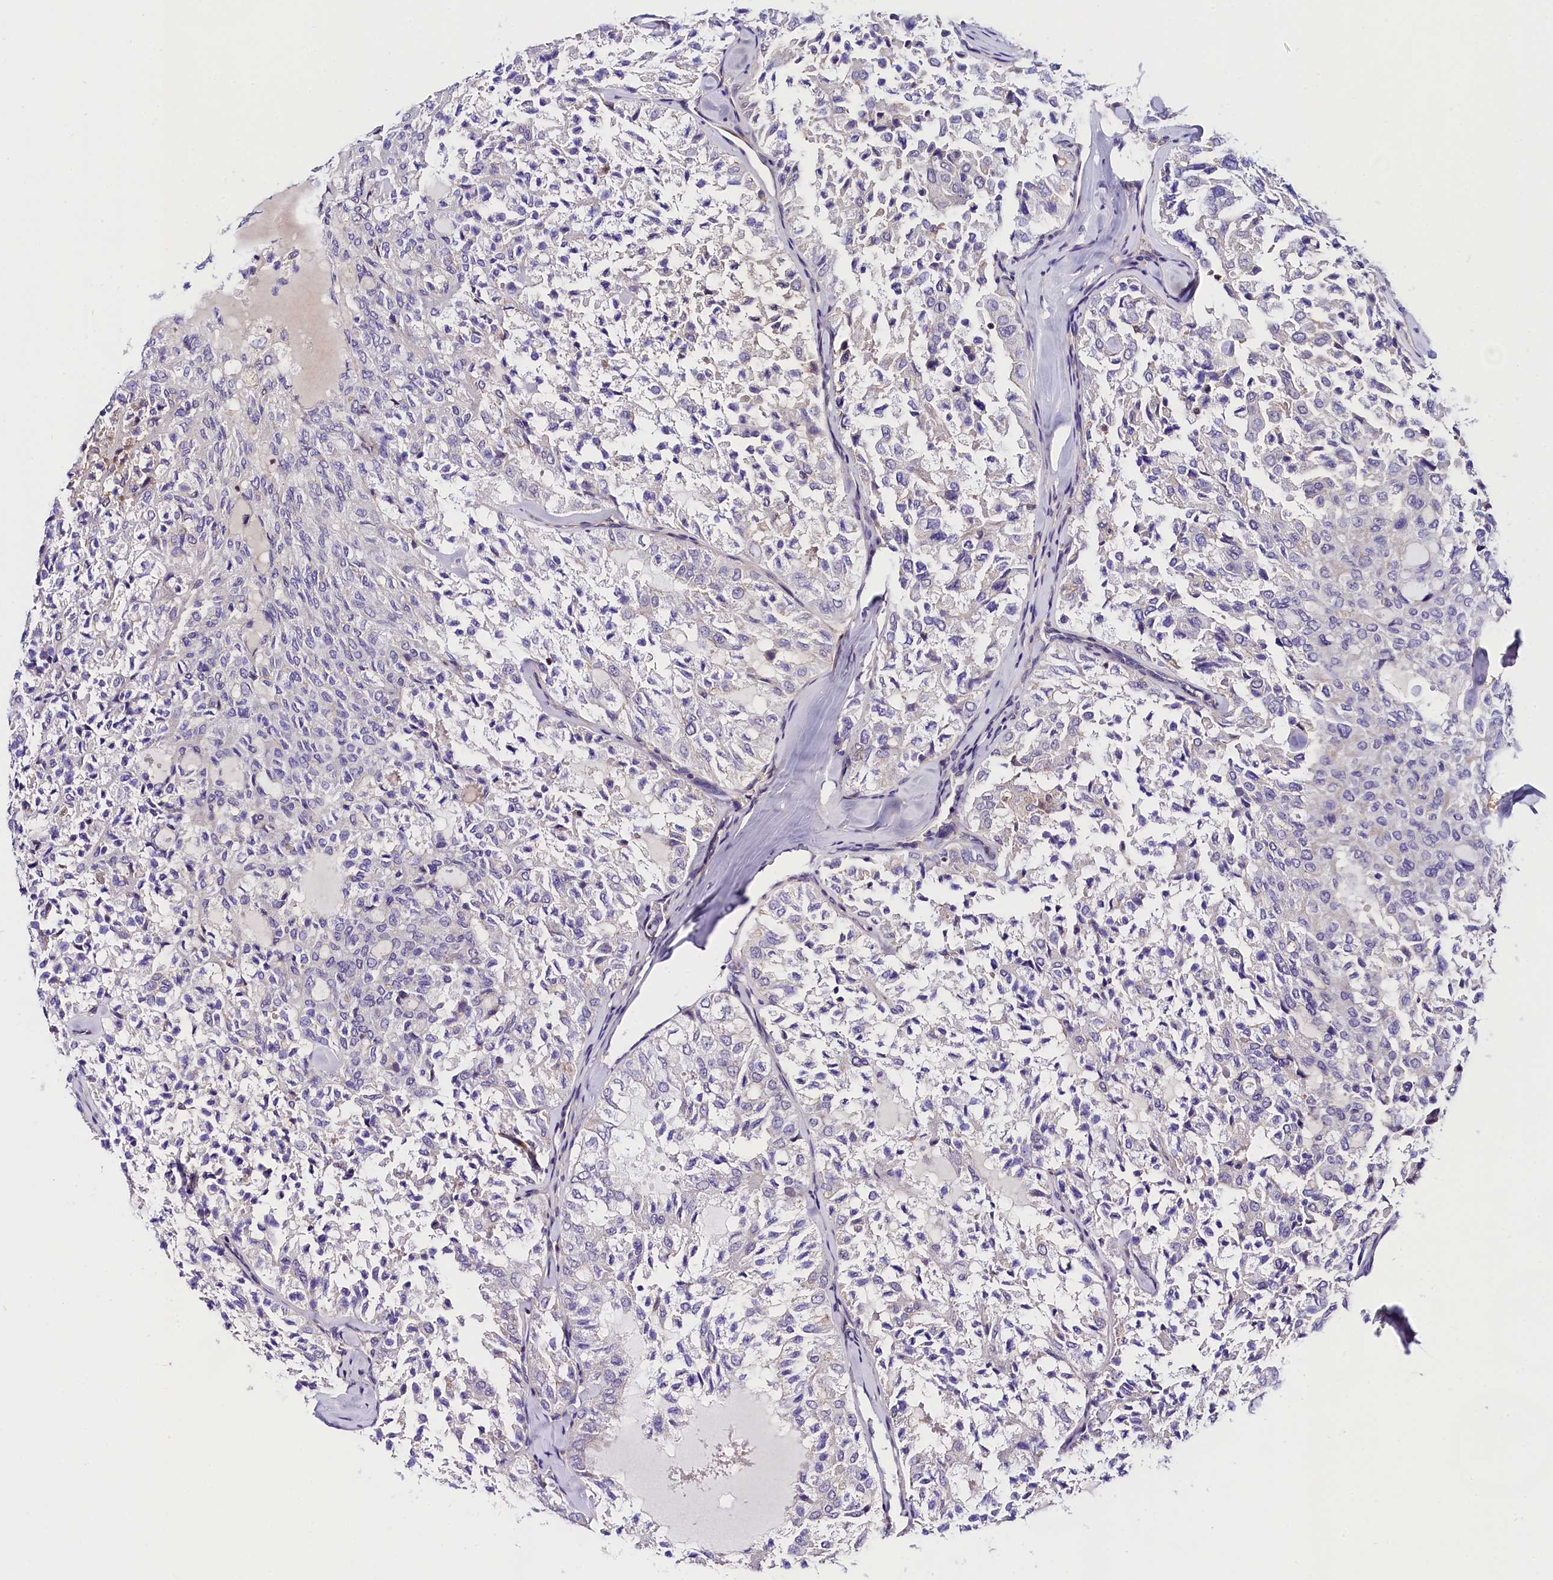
{"staining": {"intensity": "negative", "quantity": "none", "location": "none"}, "tissue": "thyroid cancer", "cell_type": "Tumor cells", "image_type": "cancer", "snomed": [{"axis": "morphology", "description": "Follicular adenoma carcinoma, NOS"}, {"axis": "topography", "description": "Thyroid gland"}], "caption": "High power microscopy photomicrograph of an immunohistochemistry photomicrograph of thyroid cancer (follicular adenoma carcinoma), revealing no significant expression in tumor cells.", "gene": "OAS3", "patient": {"sex": "male", "age": 75}}